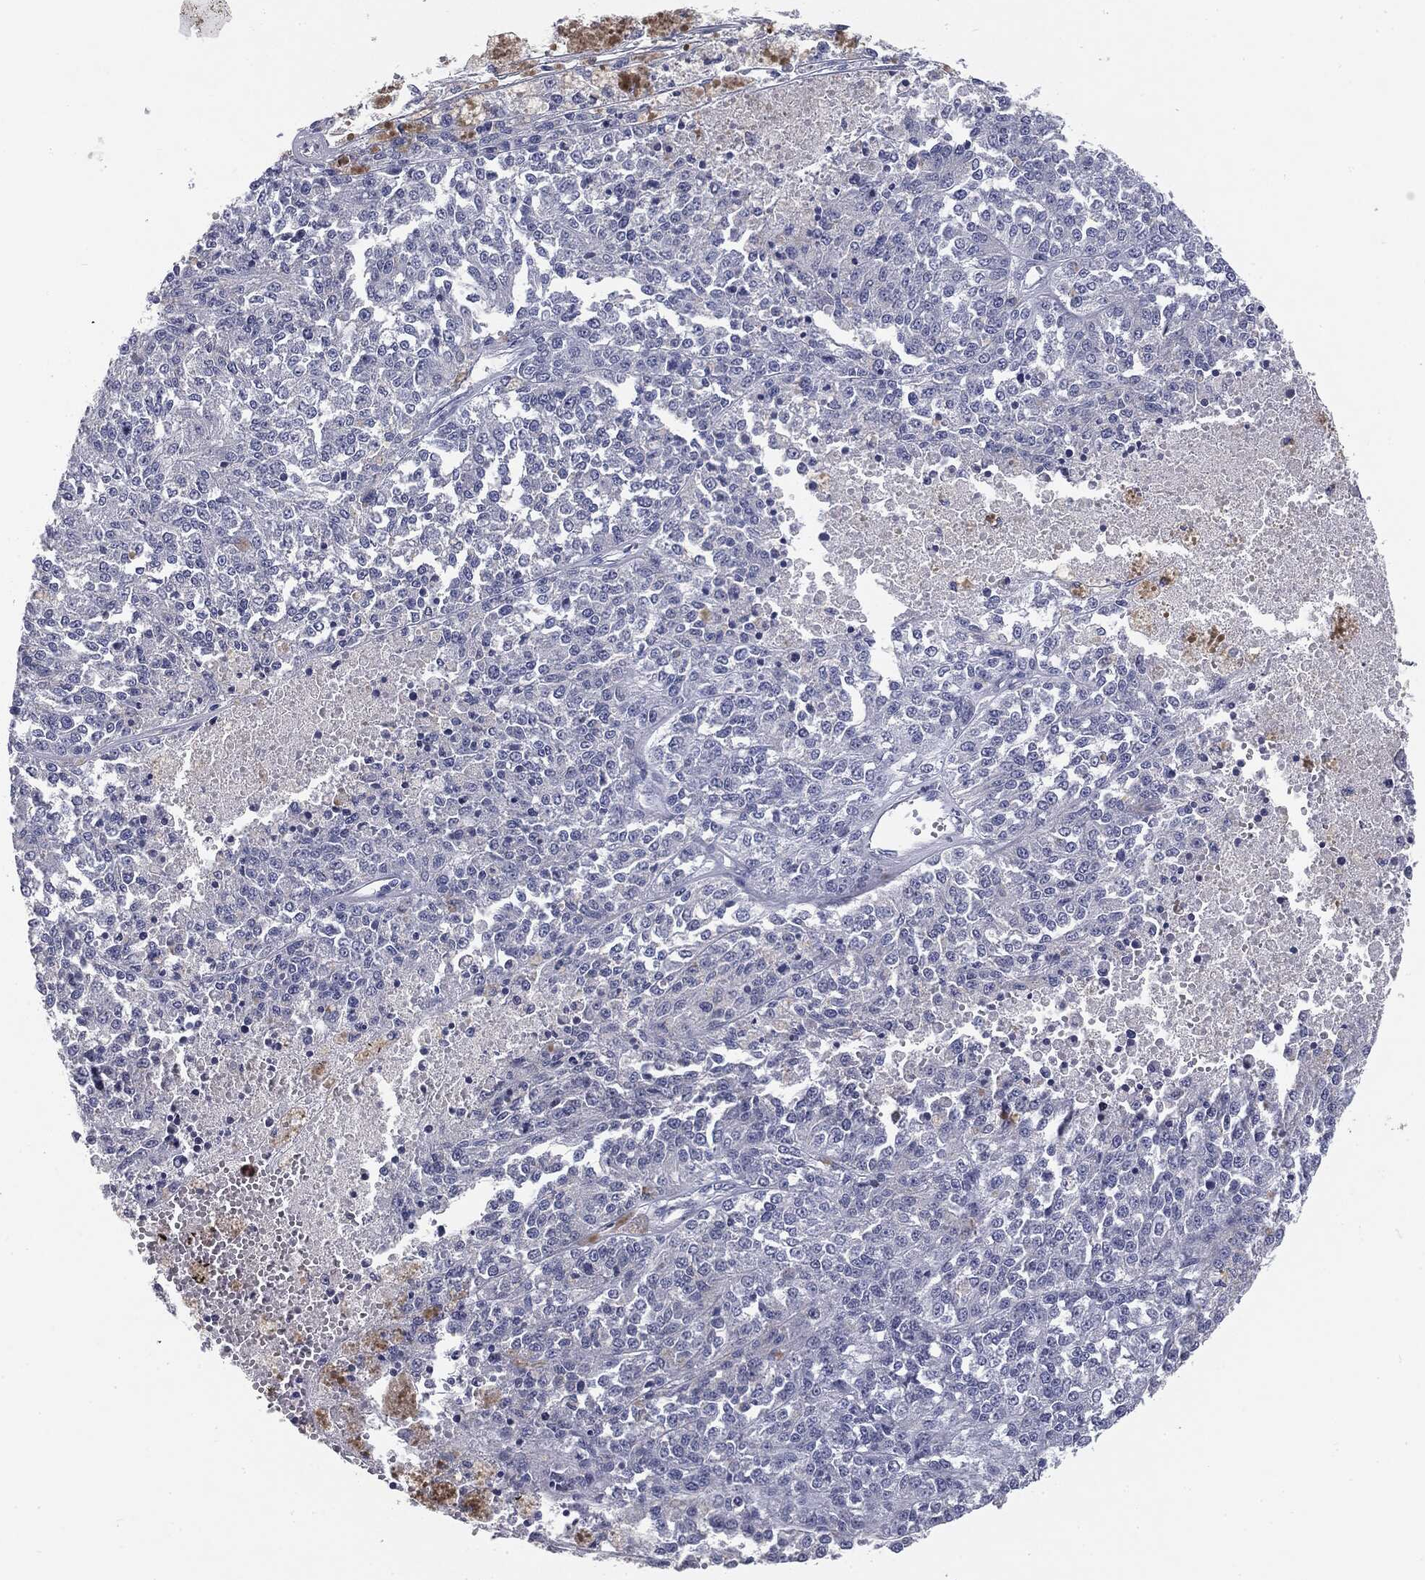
{"staining": {"intensity": "negative", "quantity": "none", "location": "none"}, "tissue": "melanoma", "cell_type": "Tumor cells", "image_type": "cancer", "snomed": [{"axis": "morphology", "description": "Malignant melanoma, Metastatic site"}, {"axis": "topography", "description": "Lymph node"}], "caption": "Immunohistochemistry of malignant melanoma (metastatic site) displays no positivity in tumor cells. (Stains: DAB IHC with hematoxylin counter stain, Microscopy: brightfield microscopy at high magnification).", "gene": "MUC1", "patient": {"sex": "female", "age": 64}}